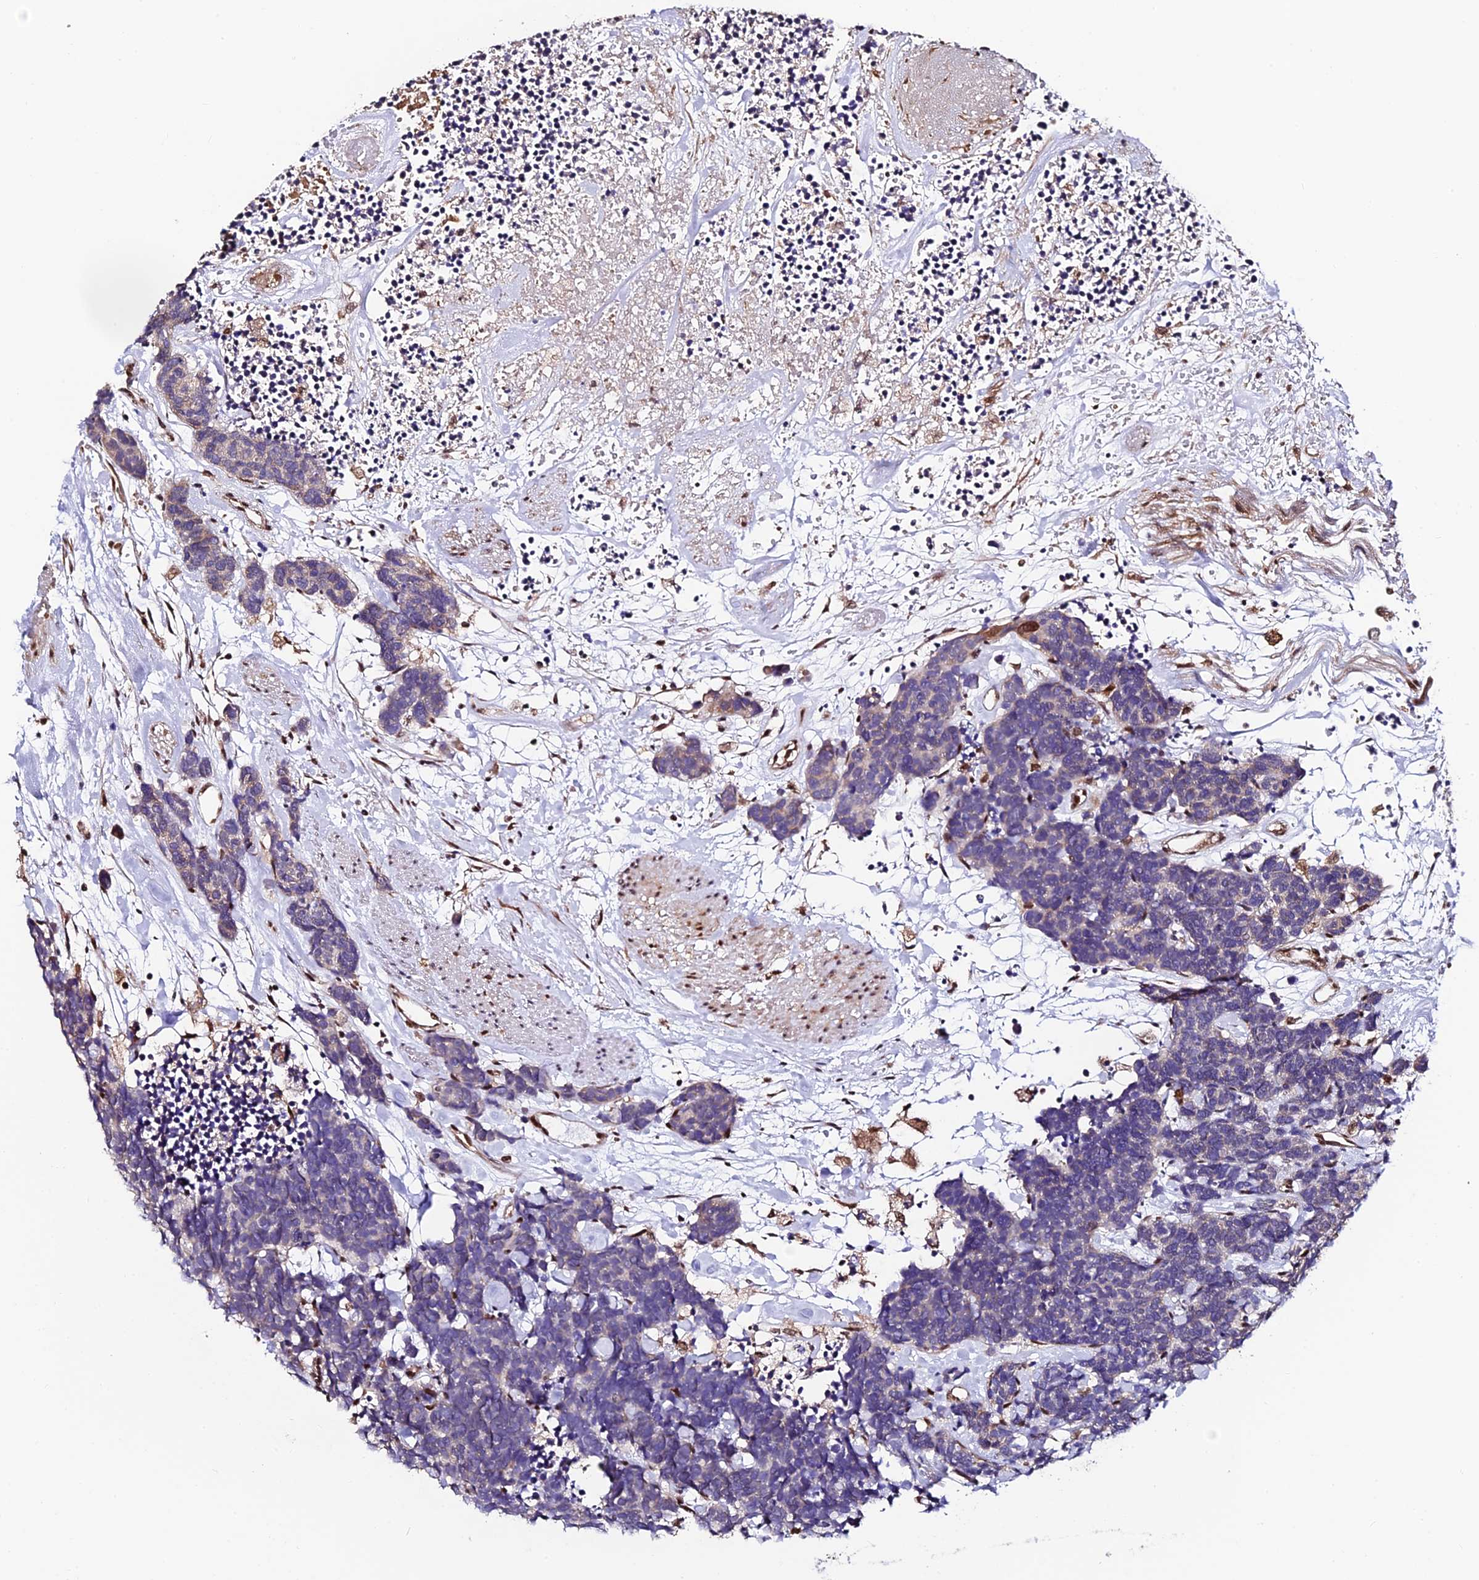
{"staining": {"intensity": "negative", "quantity": "none", "location": "none"}, "tissue": "carcinoid", "cell_type": "Tumor cells", "image_type": "cancer", "snomed": [{"axis": "morphology", "description": "Carcinoma, NOS"}, {"axis": "morphology", "description": "Carcinoid, malignant, NOS"}, {"axis": "topography", "description": "Urinary bladder"}], "caption": "DAB immunohistochemical staining of human carcinoid displays no significant staining in tumor cells. The staining was performed using DAB to visualize the protein expression in brown, while the nuclei were stained in blue with hematoxylin (Magnification: 20x).", "gene": "TRIM22", "patient": {"sex": "male", "age": 57}}